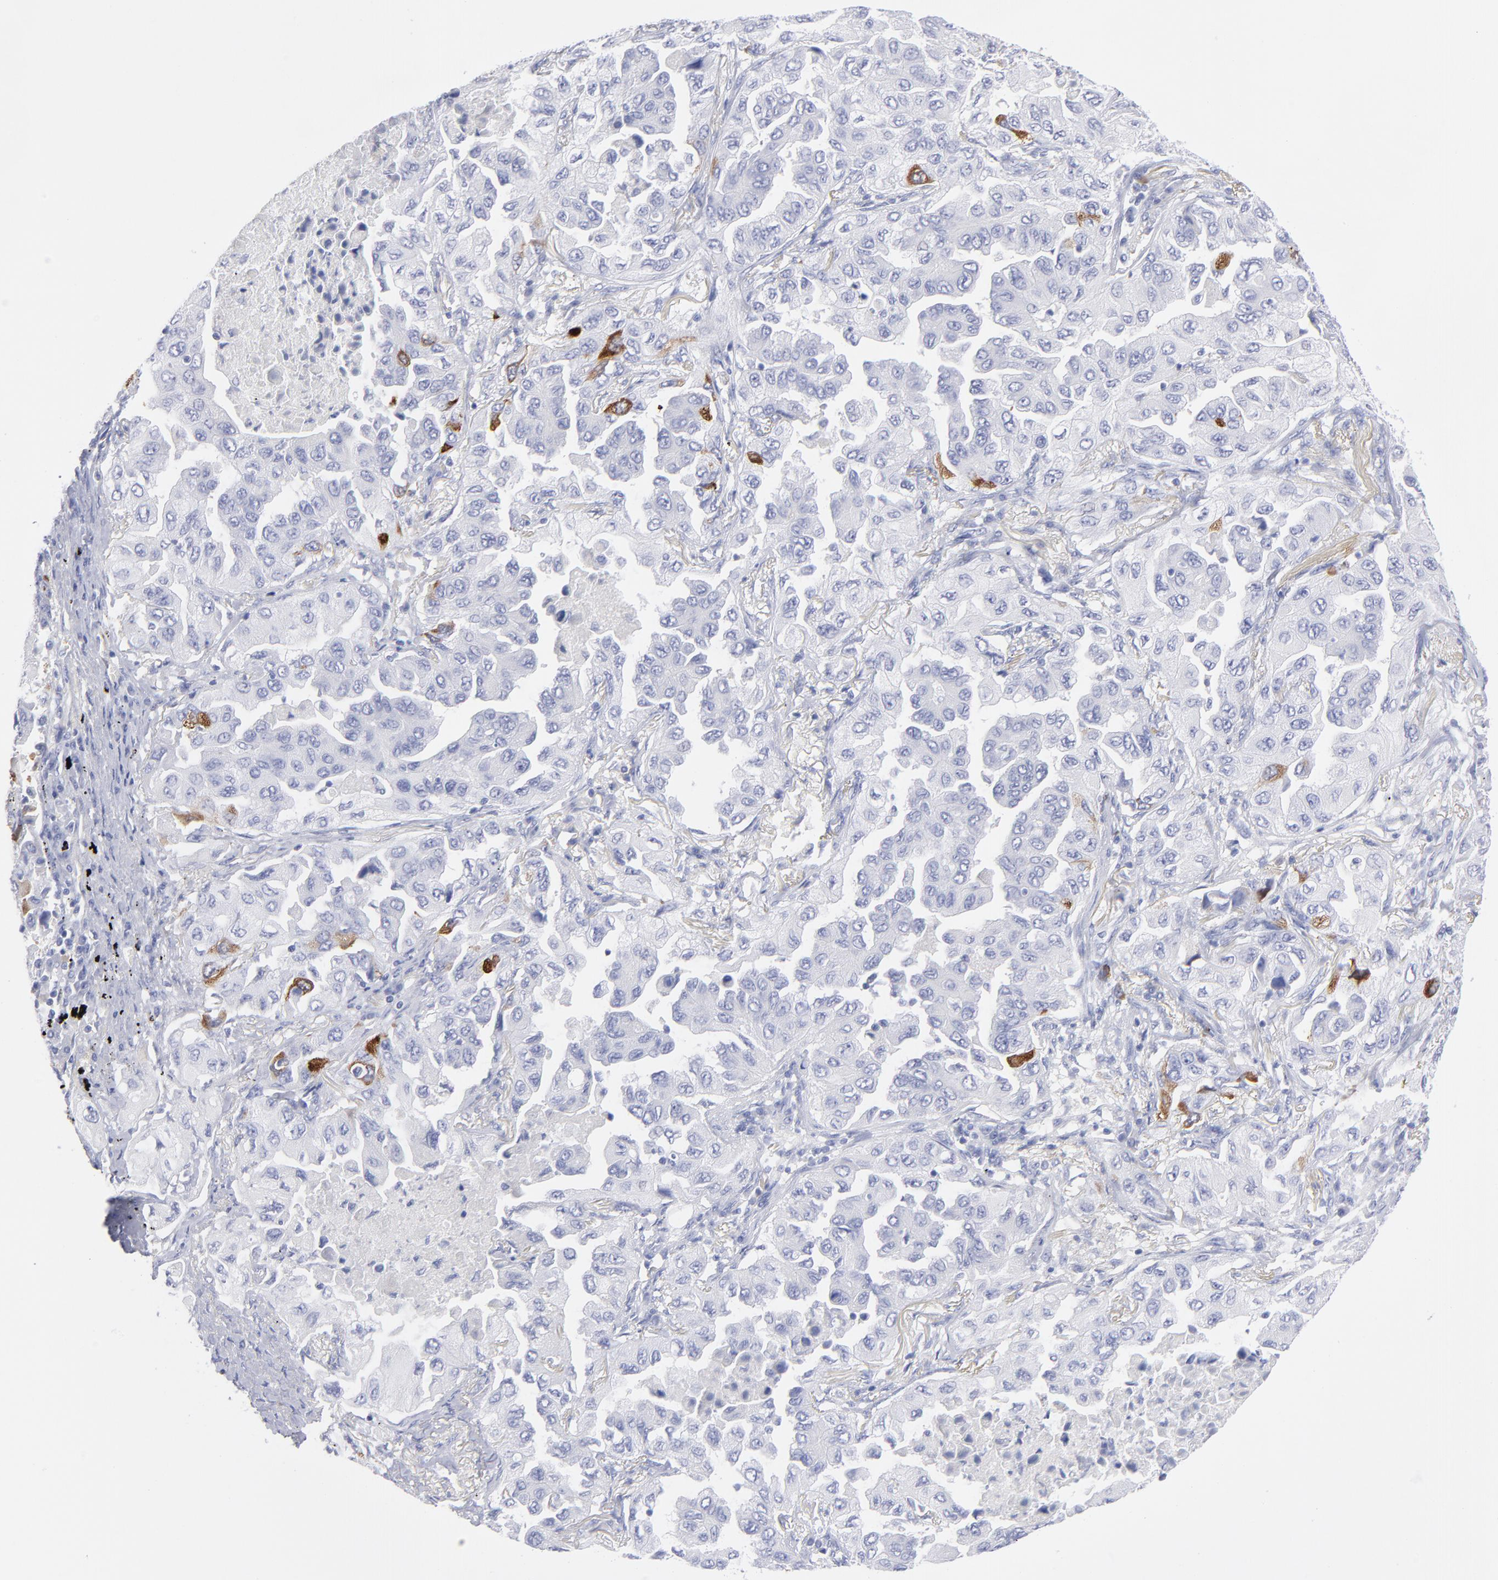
{"staining": {"intensity": "moderate", "quantity": "<25%", "location": "cytoplasmic/membranous"}, "tissue": "lung cancer", "cell_type": "Tumor cells", "image_type": "cancer", "snomed": [{"axis": "morphology", "description": "Adenocarcinoma, NOS"}, {"axis": "topography", "description": "Lung"}], "caption": "This image shows immunohistochemistry staining of human lung adenocarcinoma, with low moderate cytoplasmic/membranous staining in about <25% of tumor cells.", "gene": "CCNB1", "patient": {"sex": "female", "age": 65}}